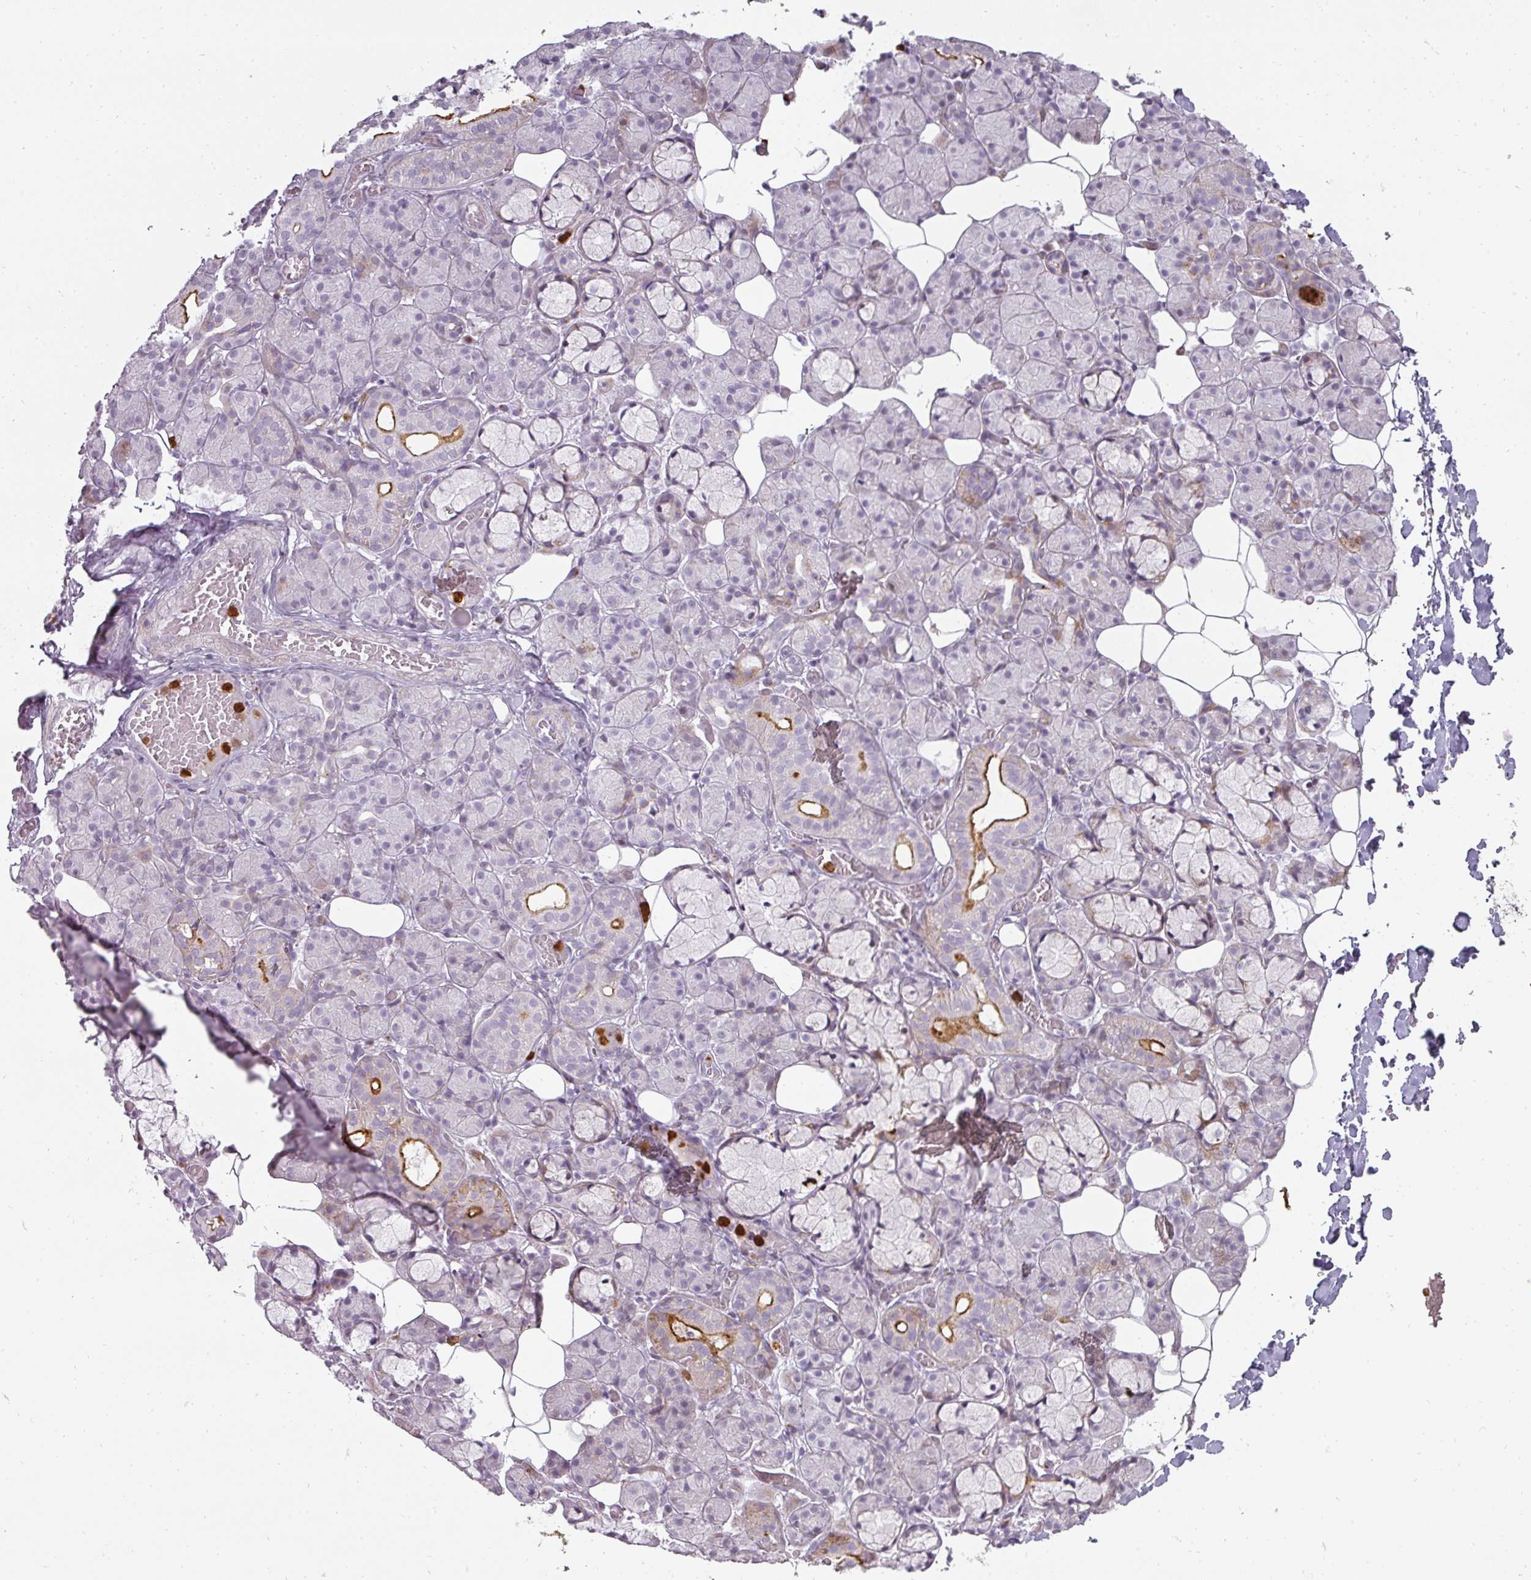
{"staining": {"intensity": "strong", "quantity": "<25%", "location": "cytoplasmic/membranous"}, "tissue": "salivary gland", "cell_type": "Glandular cells", "image_type": "normal", "snomed": [{"axis": "morphology", "description": "Normal tissue, NOS"}, {"axis": "topography", "description": "Salivary gland"}], "caption": "Immunohistochemistry (IHC) image of benign salivary gland stained for a protein (brown), which shows medium levels of strong cytoplasmic/membranous expression in about <25% of glandular cells.", "gene": "BIK", "patient": {"sex": "male", "age": 63}}